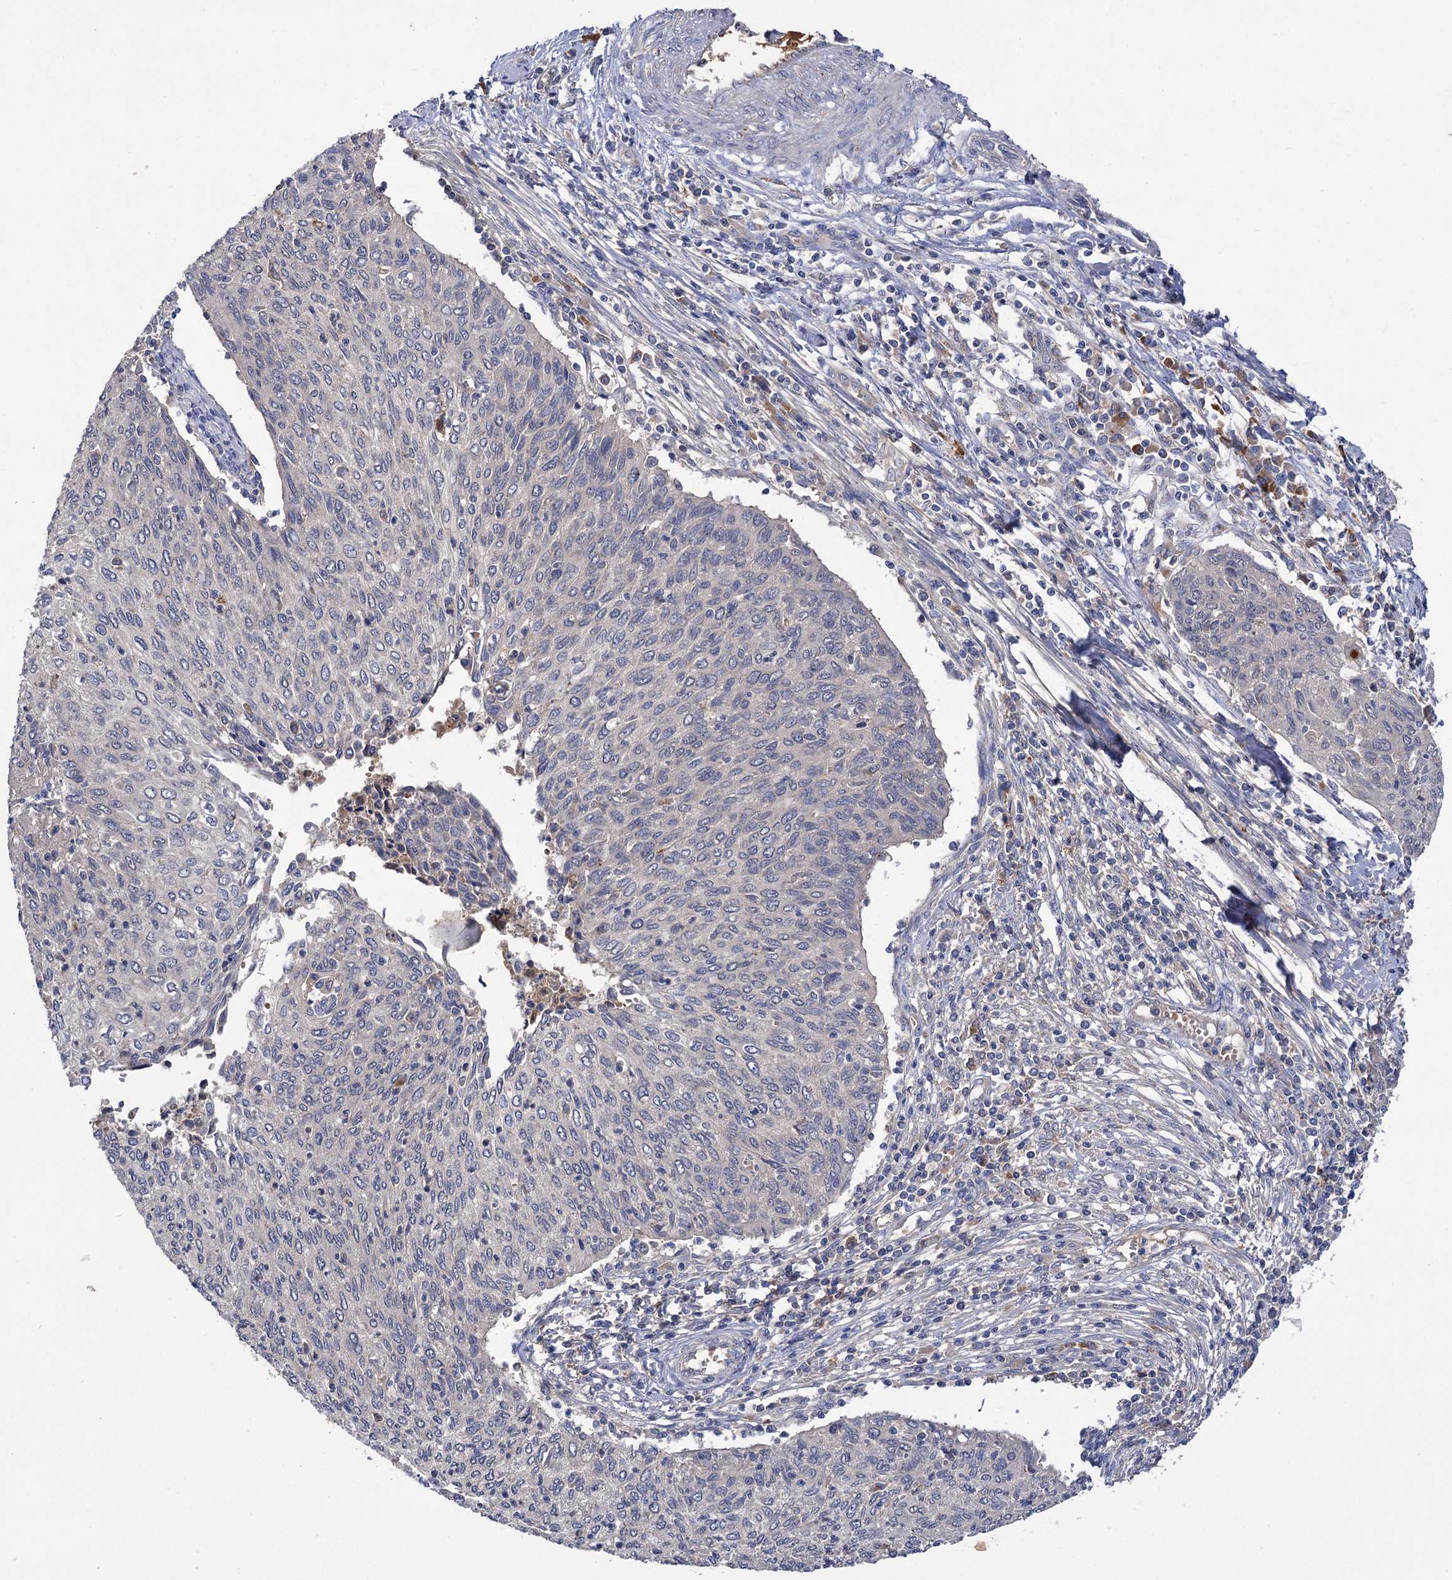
{"staining": {"intensity": "negative", "quantity": "none", "location": "none"}, "tissue": "cervical cancer", "cell_type": "Tumor cells", "image_type": "cancer", "snomed": [{"axis": "morphology", "description": "Squamous cell carcinoma, NOS"}, {"axis": "topography", "description": "Cervix"}], "caption": "Immunohistochemistry photomicrograph of human cervical squamous cell carcinoma stained for a protein (brown), which exhibits no staining in tumor cells. (Stains: DAB (3,3'-diaminobenzidine) immunohistochemistry (IHC) with hematoxylin counter stain, Microscopy: brightfield microscopy at high magnification).", "gene": "USP50", "patient": {"sex": "female", "age": 38}}